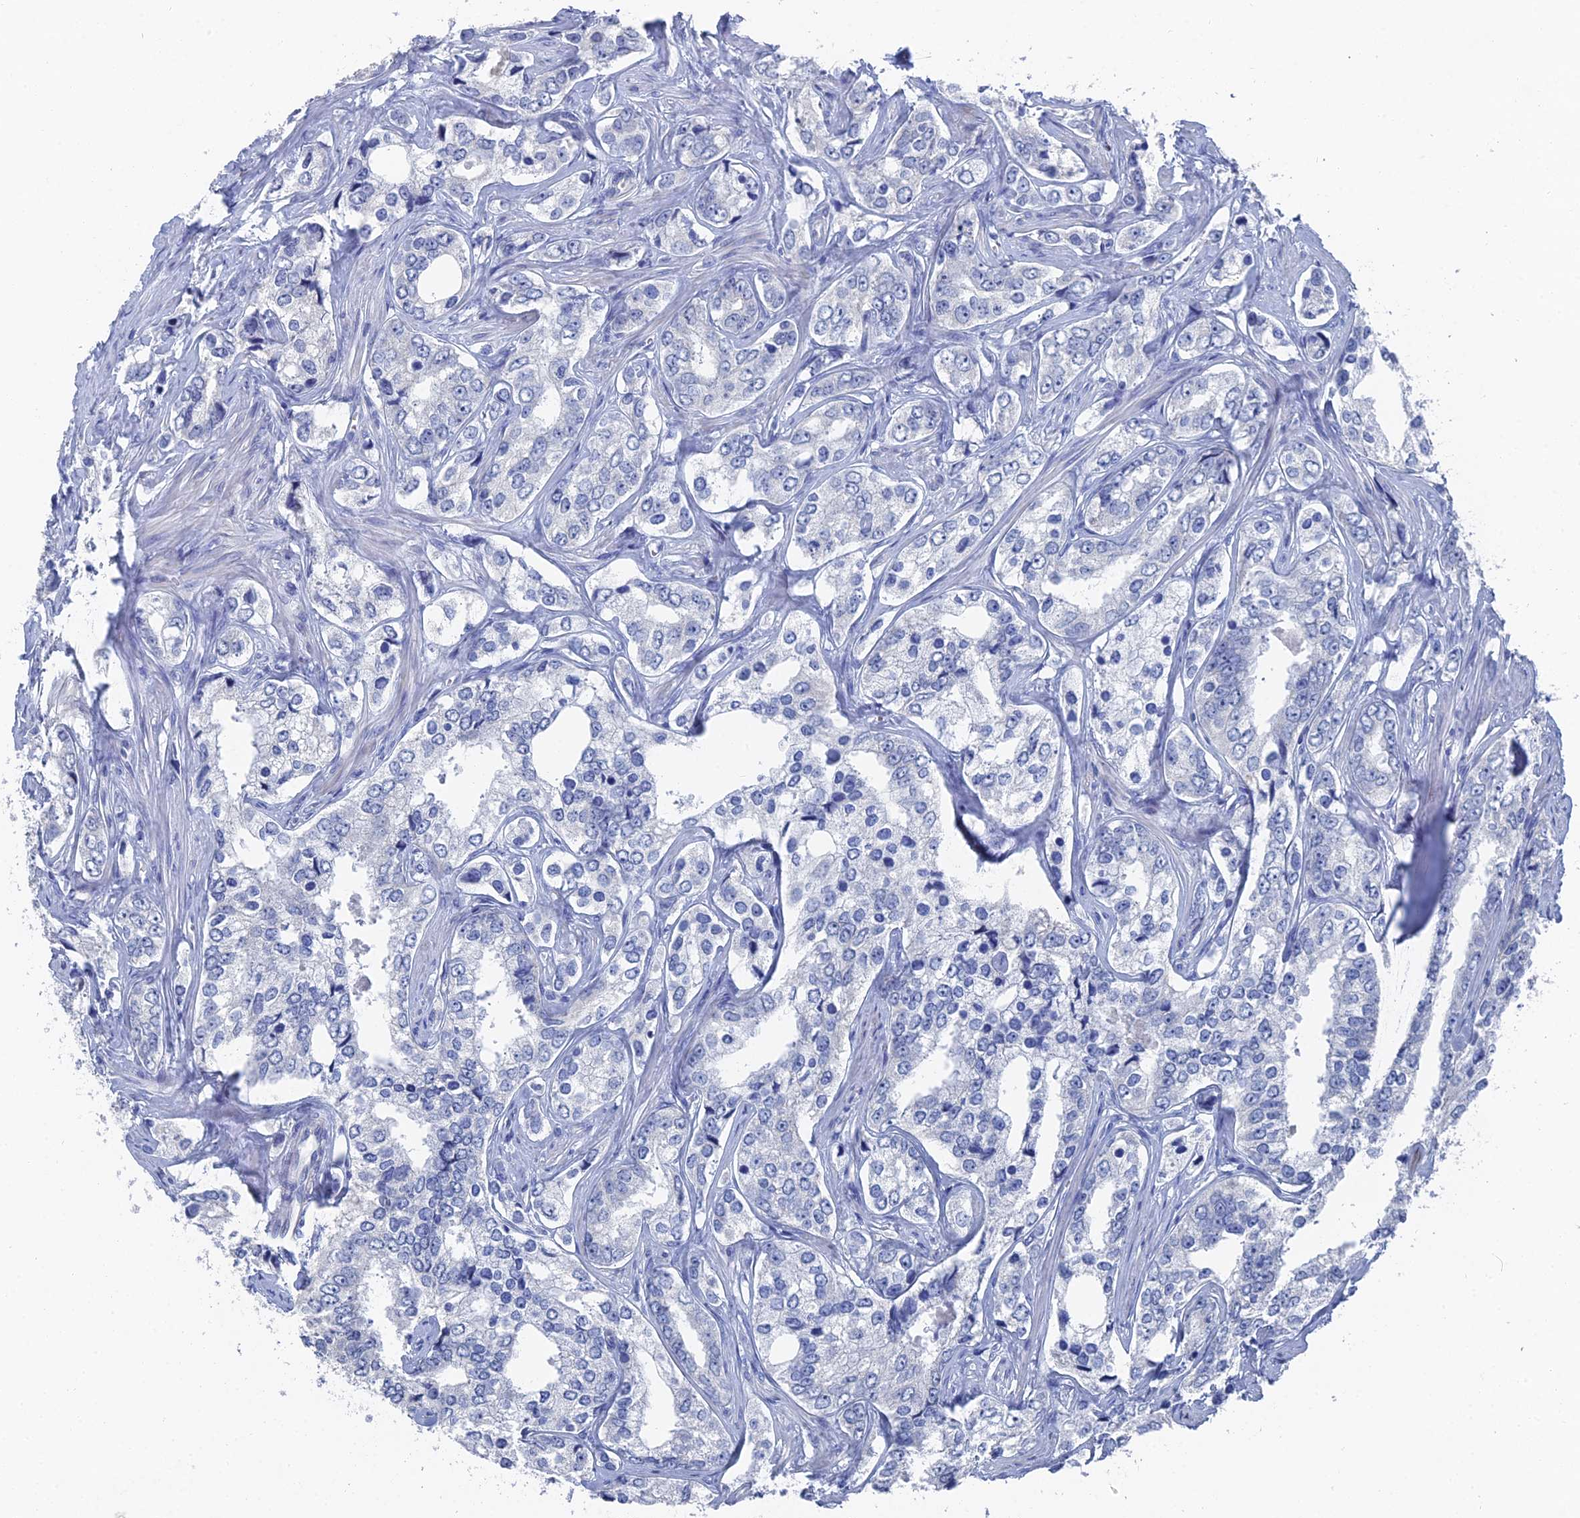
{"staining": {"intensity": "negative", "quantity": "none", "location": "none"}, "tissue": "prostate cancer", "cell_type": "Tumor cells", "image_type": "cancer", "snomed": [{"axis": "morphology", "description": "Adenocarcinoma, High grade"}, {"axis": "topography", "description": "Prostate"}], "caption": "An IHC image of prostate high-grade adenocarcinoma is shown. There is no staining in tumor cells of prostate high-grade adenocarcinoma.", "gene": "GFAP", "patient": {"sex": "male", "age": 66}}